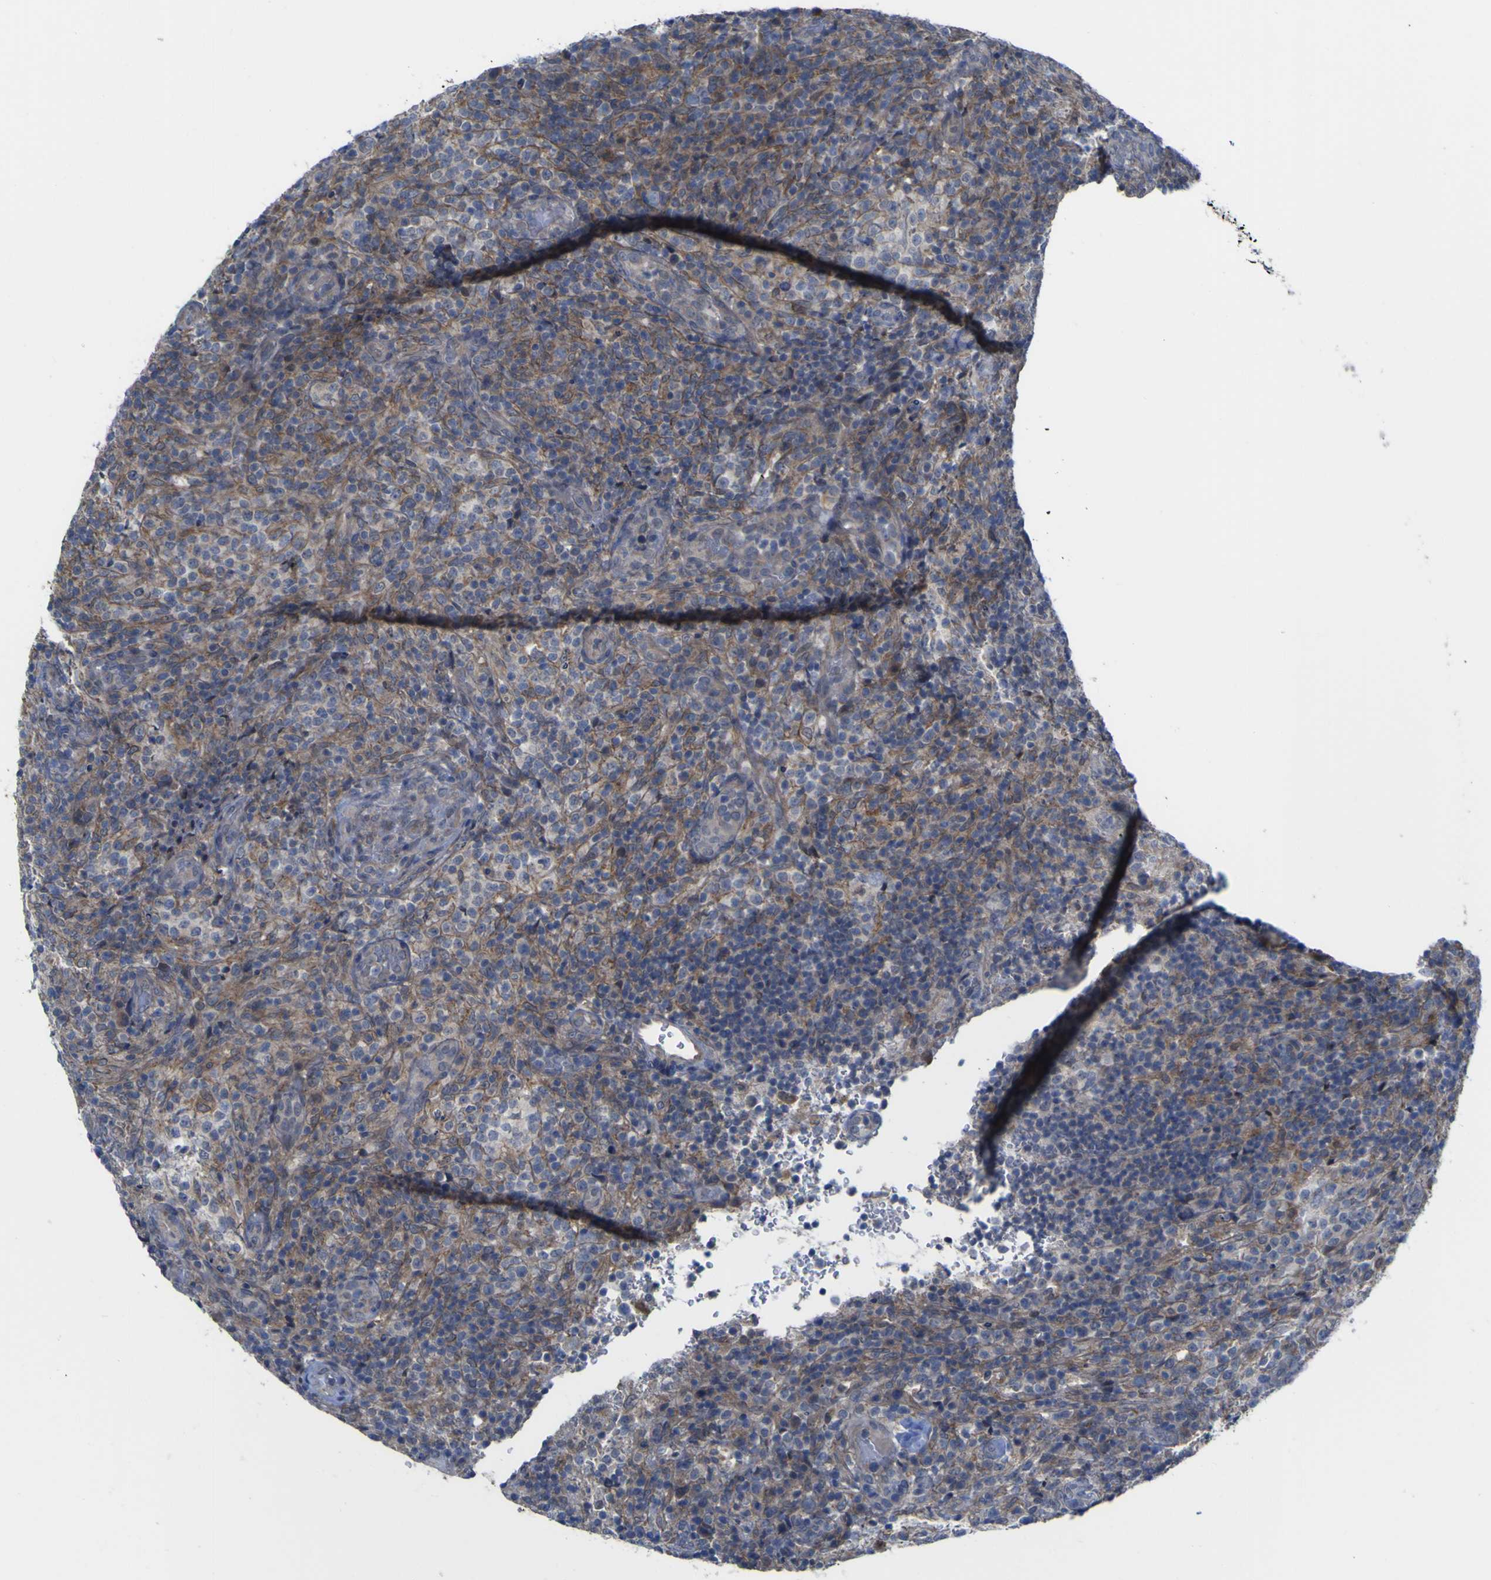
{"staining": {"intensity": "moderate", "quantity": "25%-75%", "location": "cytoplasmic/membranous"}, "tissue": "lymphoma", "cell_type": "Tumor cells", "image_type": "cancer", "snomed": [{"axis": "morphology", "description": "Malignant lymphoma, non-Hodgkin's type, High grade"}, {"axis": "topography", "description": "Lymph node"}], "caption": "Protein staining shows moderate cytoplasmic/membranous positivity in approximately 25%-75% of tumor cells in high-grade malignant lymphoma, non-Hodgkin's type.", "gene": "TNFRSF11A", "patient": {"sex": "female", "age": 76}}